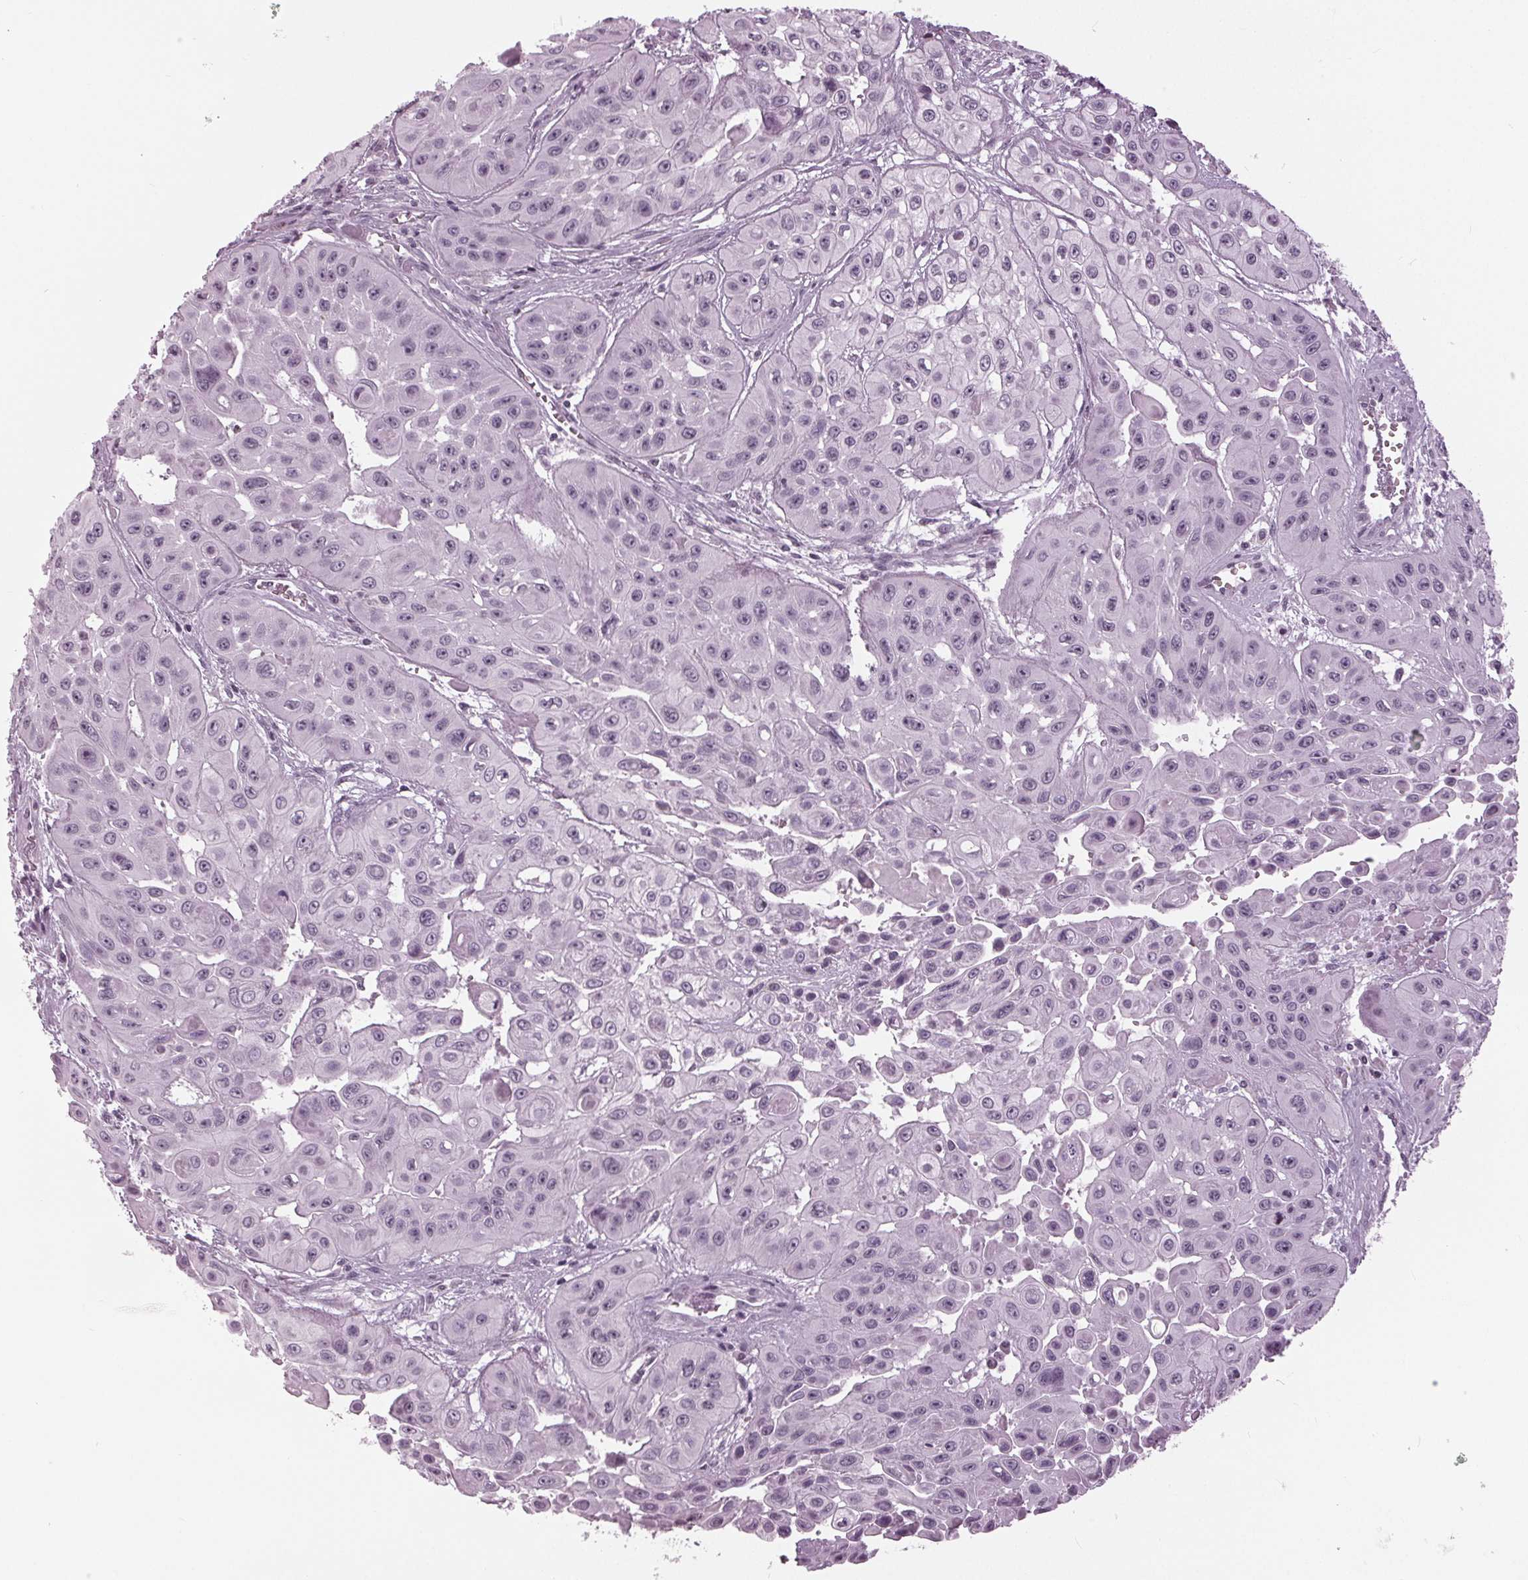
{"staining": {"intensity": "negative", "quantity": "none", "location": "none"}, "tissue": "head and neck cancer", "cell_type": "Tumor cells", "image_type": "cancer", "snomed": [{"axis": "morphology", "description": "Adenocarcinoma, NOS"}, {"axis": "topography", "description": "Head-Neck"}], "caption": "This is a image of immunohistochemistry staining of head and neck adenocarcinoma, which shows no positivity in tumor cells. (Stains: DAB immunohistochemistry (IHC) with hematoxylin counter stain, Microscopy: brightfield microscopy at high magnification).", "gene": "SLC9A4", "patient": {"sex": "male", "age": 73}}